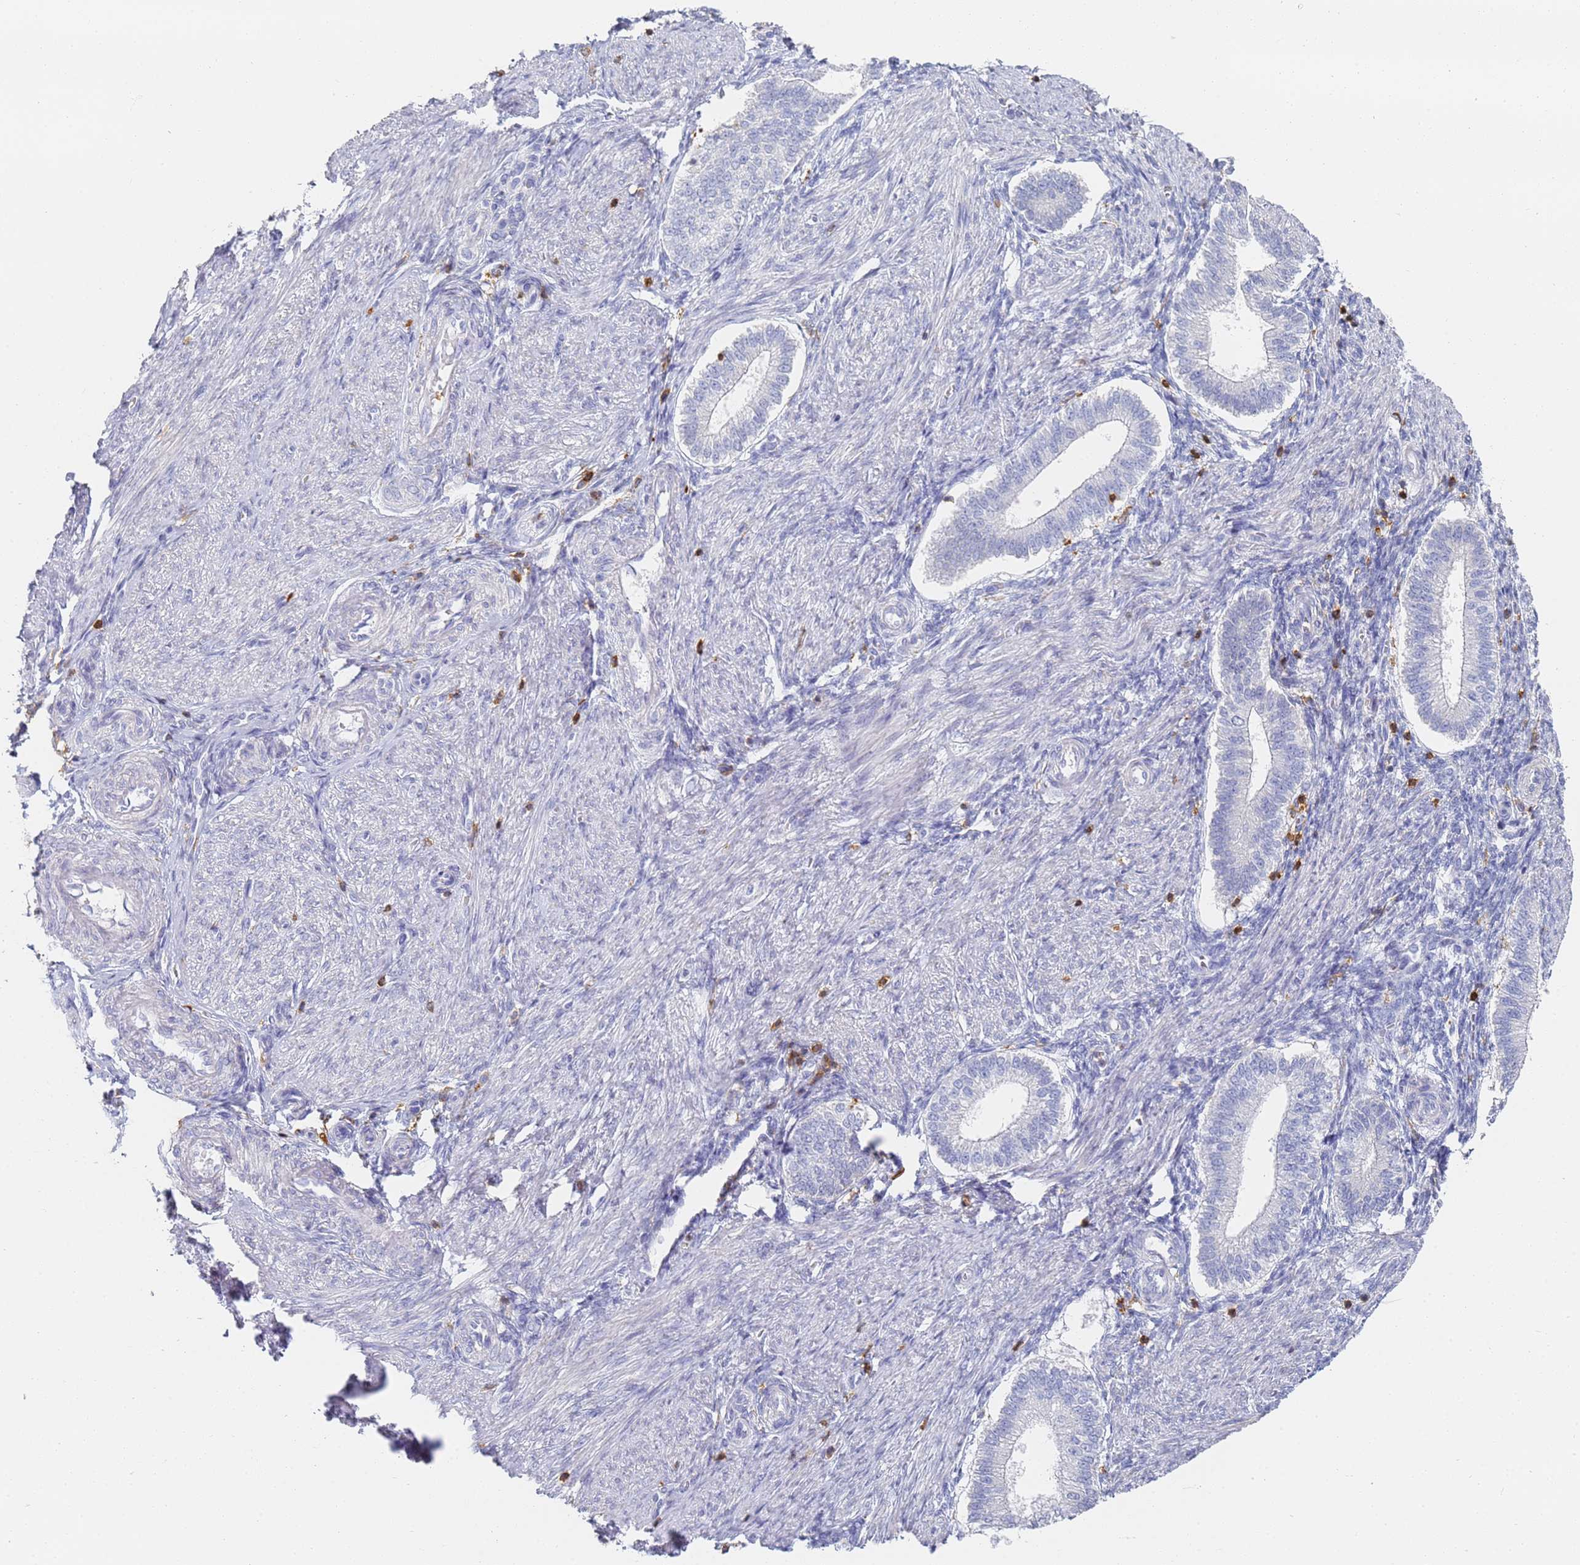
{"staining": {"intensity": "negative", "quantity": "none", "location": "none"}, "tissue": "endometrium", "cell_type": "Cells in endometrial stroma", "image_type": "normal", "snomed": [{"axis": "morphology", "description": "Normal tissue, NOS"}, {"axis": "topography", "description": "Endometrium"}], "caption": "The image exhibits no significant positivity in cells in endometrial stroma of endometrium. Brightfield microscopy of IHC stained with DAB (brown) and hematoxylin (blue), captured at high magnification.", "gene": "BIN2", "patient": {"sex": "female", "age": 24}}